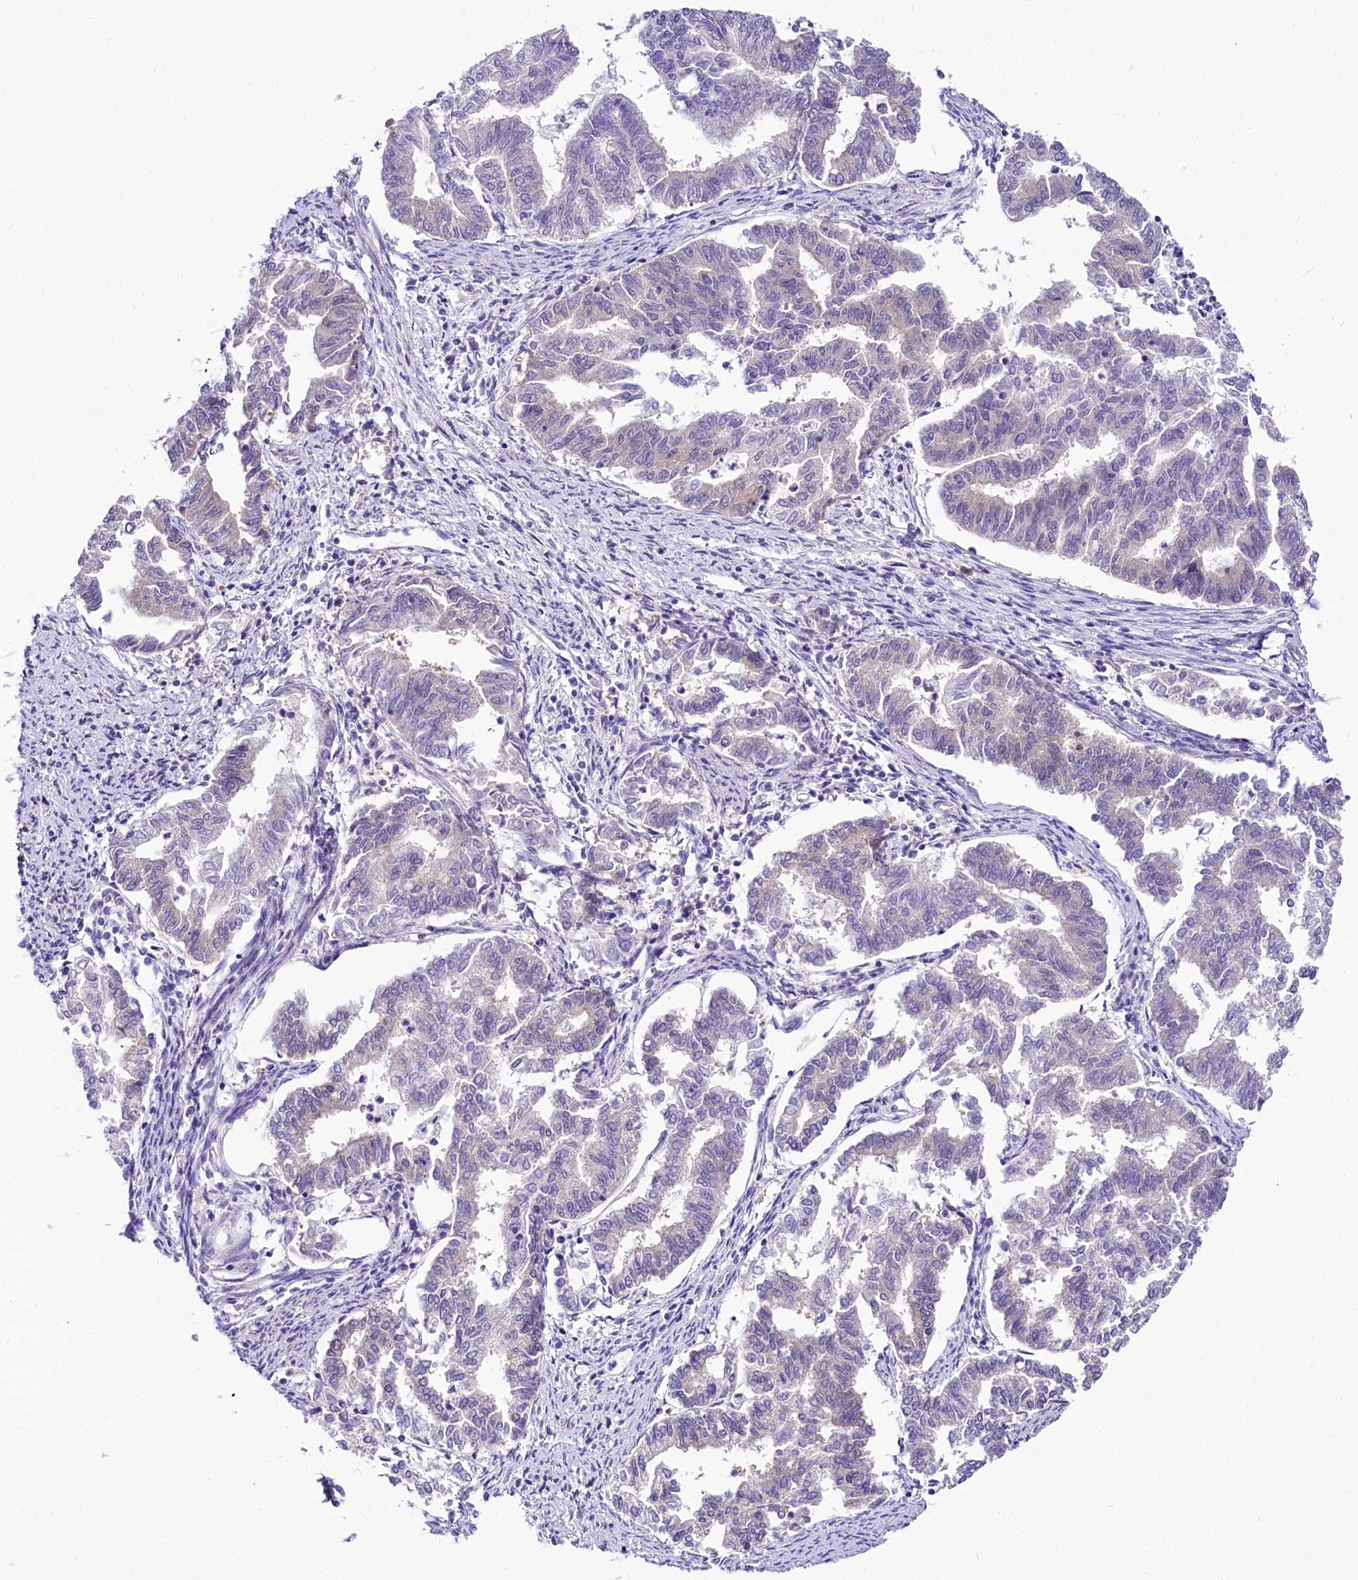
{"staining": {"intensity": "negative", "quantity": "none", "location": "none"}, "tissue": "endometrial cancer", "cell_type": "Tumor cells", "image_type": "cancer", "snomed": [{"axis": "morphology", "description": "Adenocarcinoma, NOS"}, {"axis": "topography", "description": "Endometrium"}], "caption": "An image of human adenocarcinoma (endometrial) is negative for staining in tumor cells. (DAB immunohistochemistry, high magnification).", "gene": "ABHD5", "patient": {"sex": "female", "age": 79}}